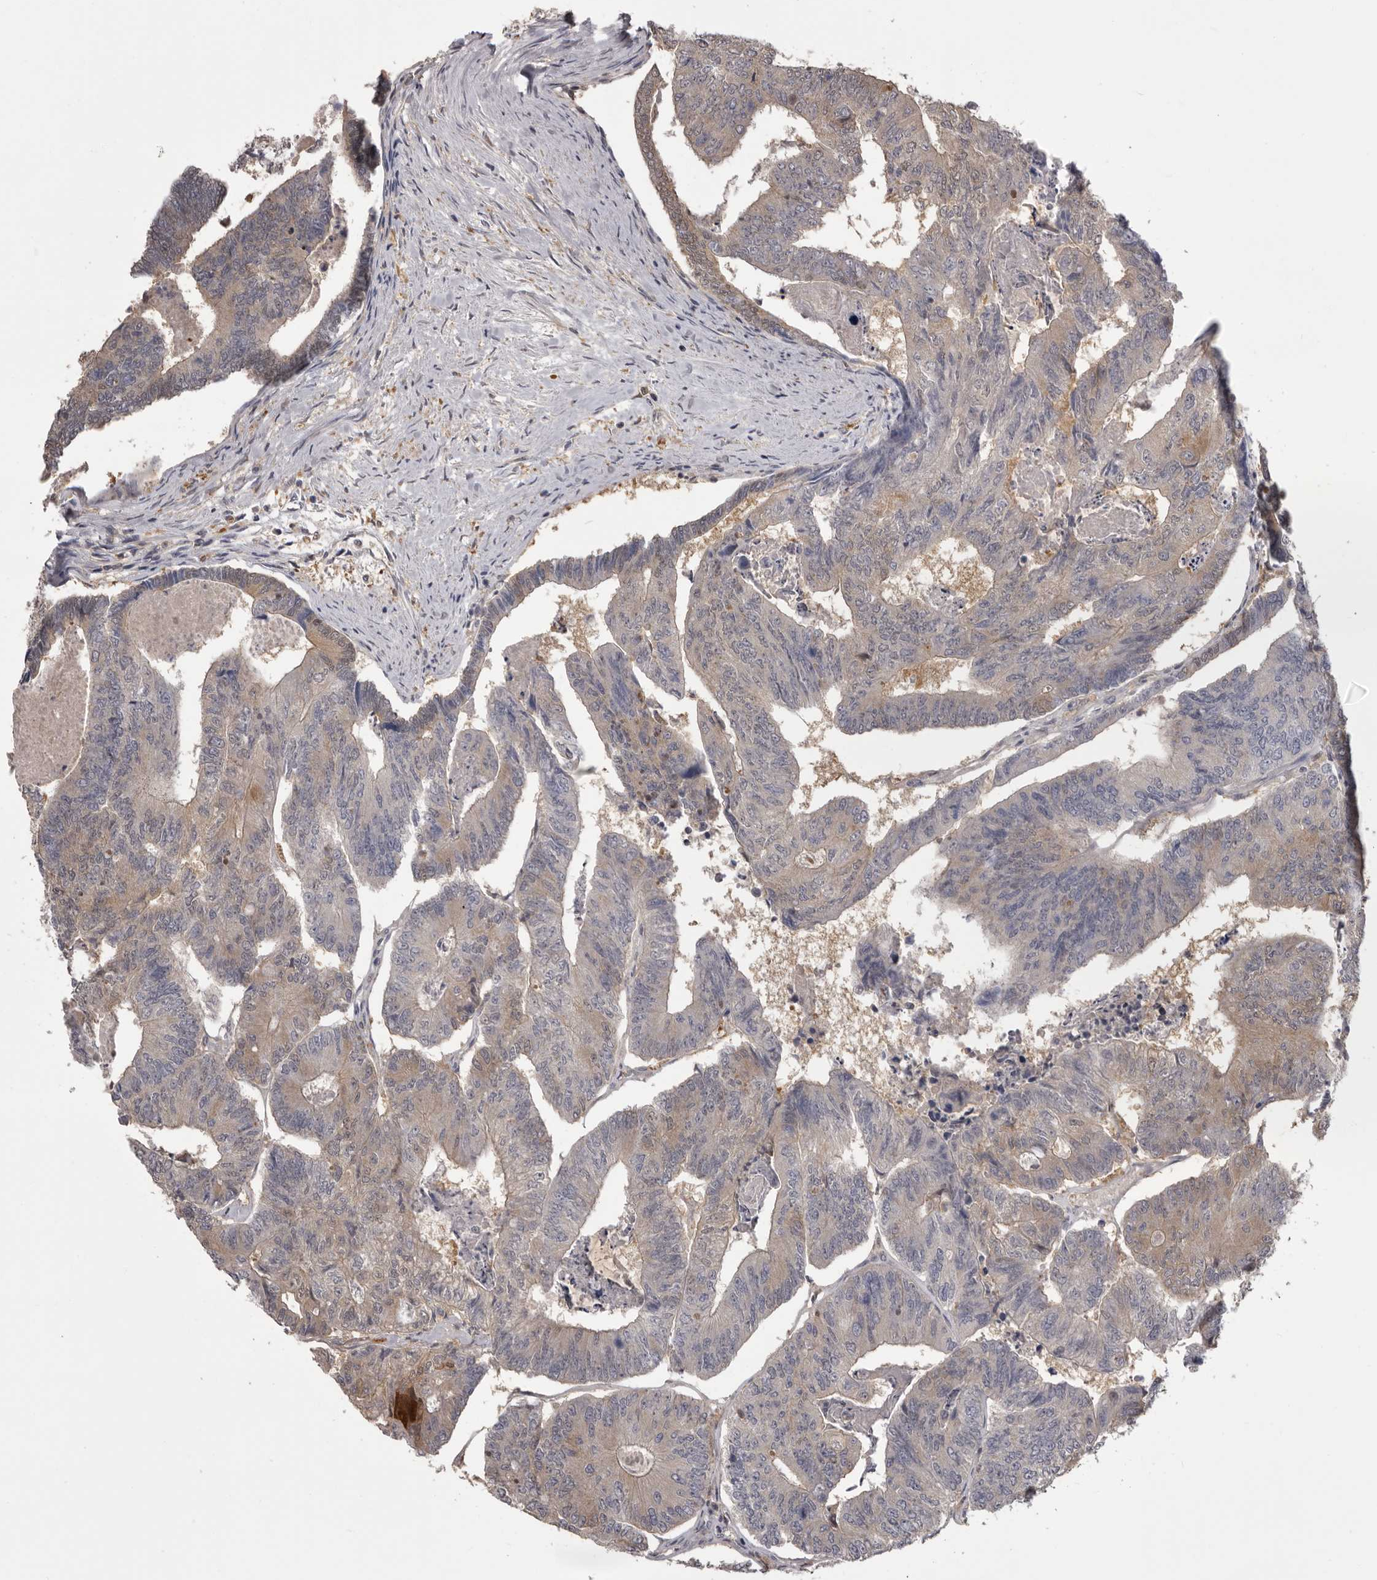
{"staining": {"intensity": "weak", "quantity": "25%-75%", "location": "cytoplasmic/membranous"}, "tissue": "colorectal cancer", "cell_type": "Tumor cells", "image_type": "cancer", "snomed": [{"axis": "morphology", "description": "Adenocarcinoma, NOS"}, {"axis": "topography", "description": "Colon"}], "caption": "Immunohistochemical staining of human colorectal cancer shows low levels of weak cytoplasmic/membranous protein expression in about 25%-75% of tumor cells.", "gene": "MDH1", "patient": {"sex": "female", "age": 67}}